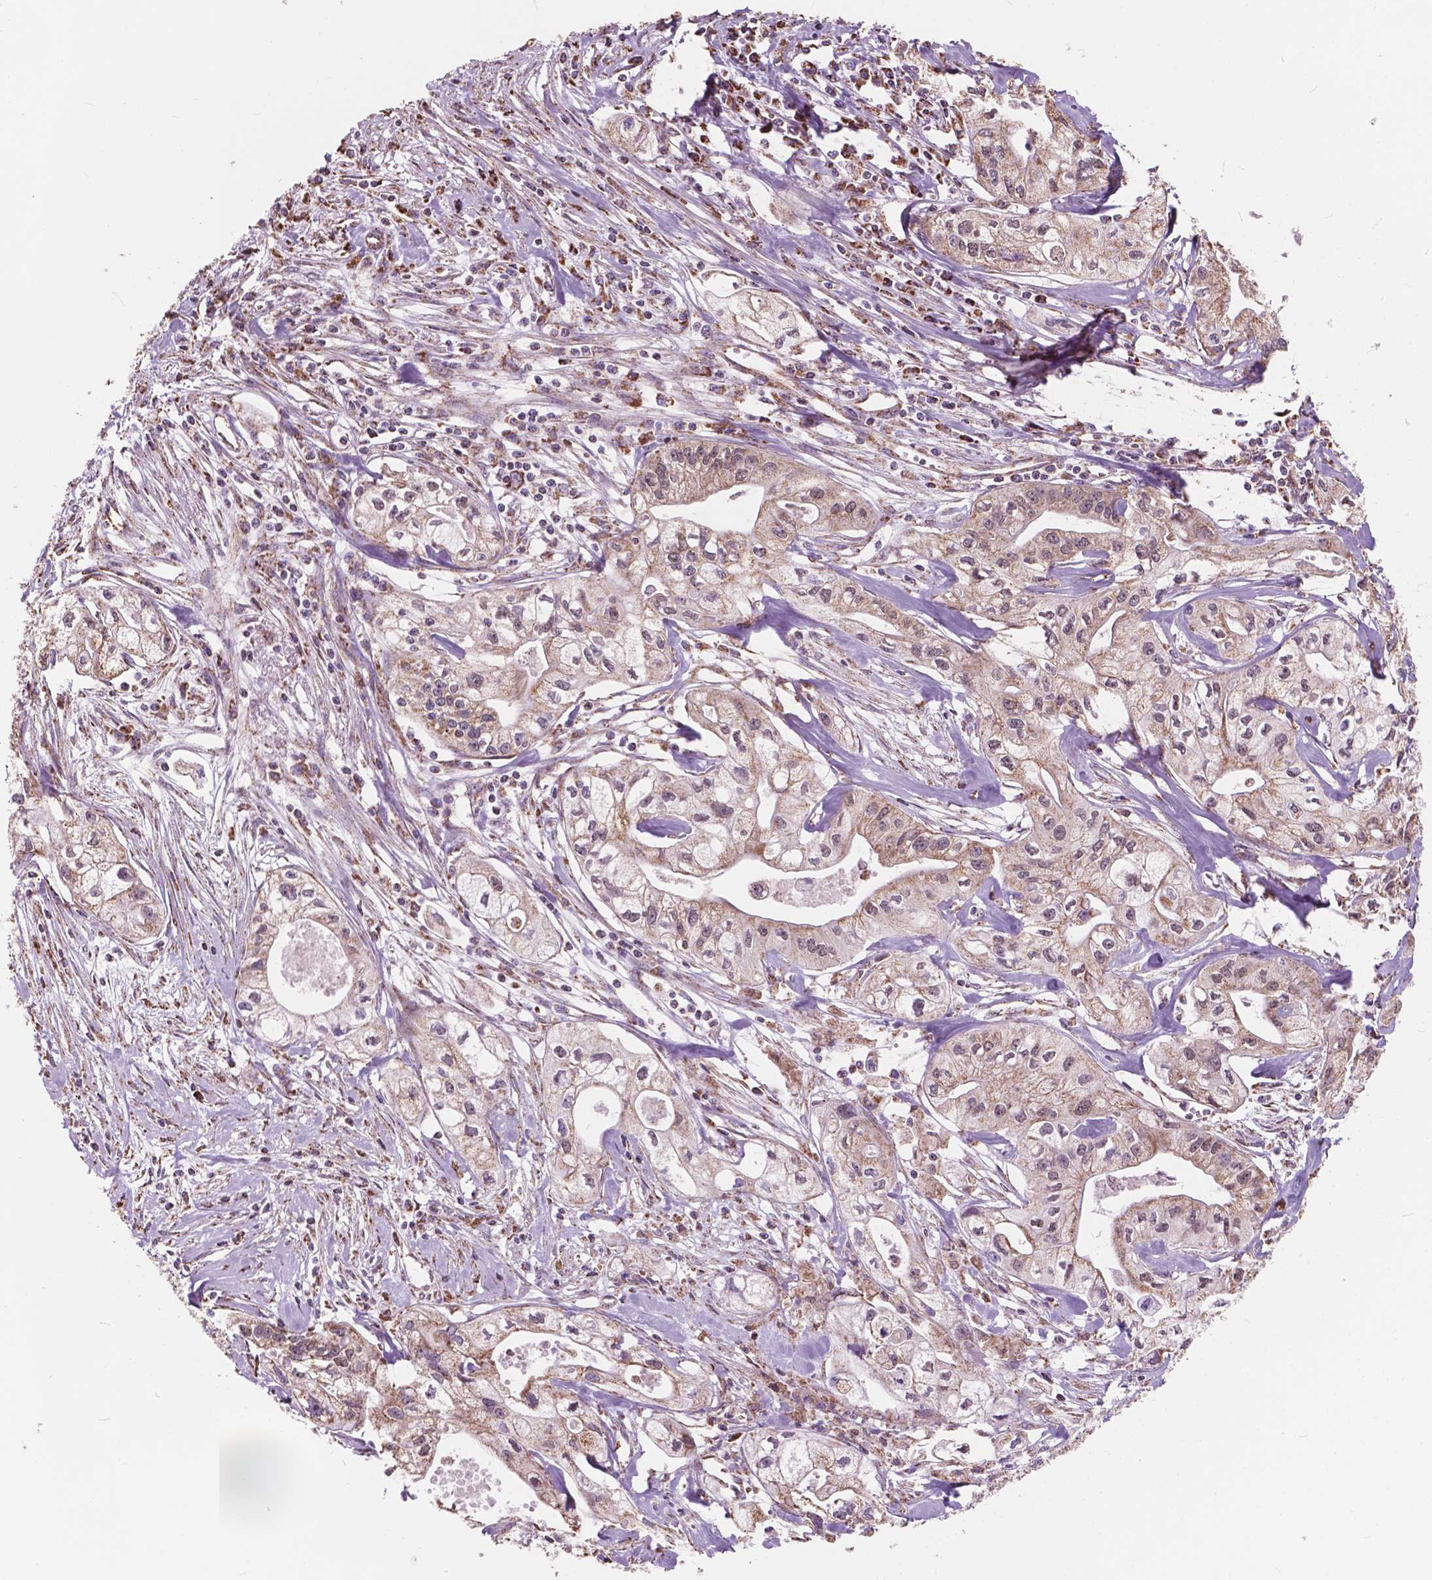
{"staining": {"intensity": "weak", "quantity": ">75%", "location": "cytoplasmic/membranous"}, "tissue": "pancreatic cancer", "cell_type": "Tumor cells", "image_type": "cancer", "snomed": [{"axis": "morphology", "description": "Adenocarcinoma, NOS"}, {"axis": "topography", "description": "Pancreas"}], "caption": "Immunohistochemistry (IHC) staining of pancreatic cancer, which displays low levels of weak cytoplasmic/membranous staining in approximately >75% of tumor cells indicating weak cytoplasmic/membranous protein positivity. The staining was performed using DAB (3,3'-diaminobenzidine) (brown) for protein detection and nuclei were counterstained in hematoxylin (blue).", "gene": "SCOC", "patient": {"sex": "male", "age": 70}}